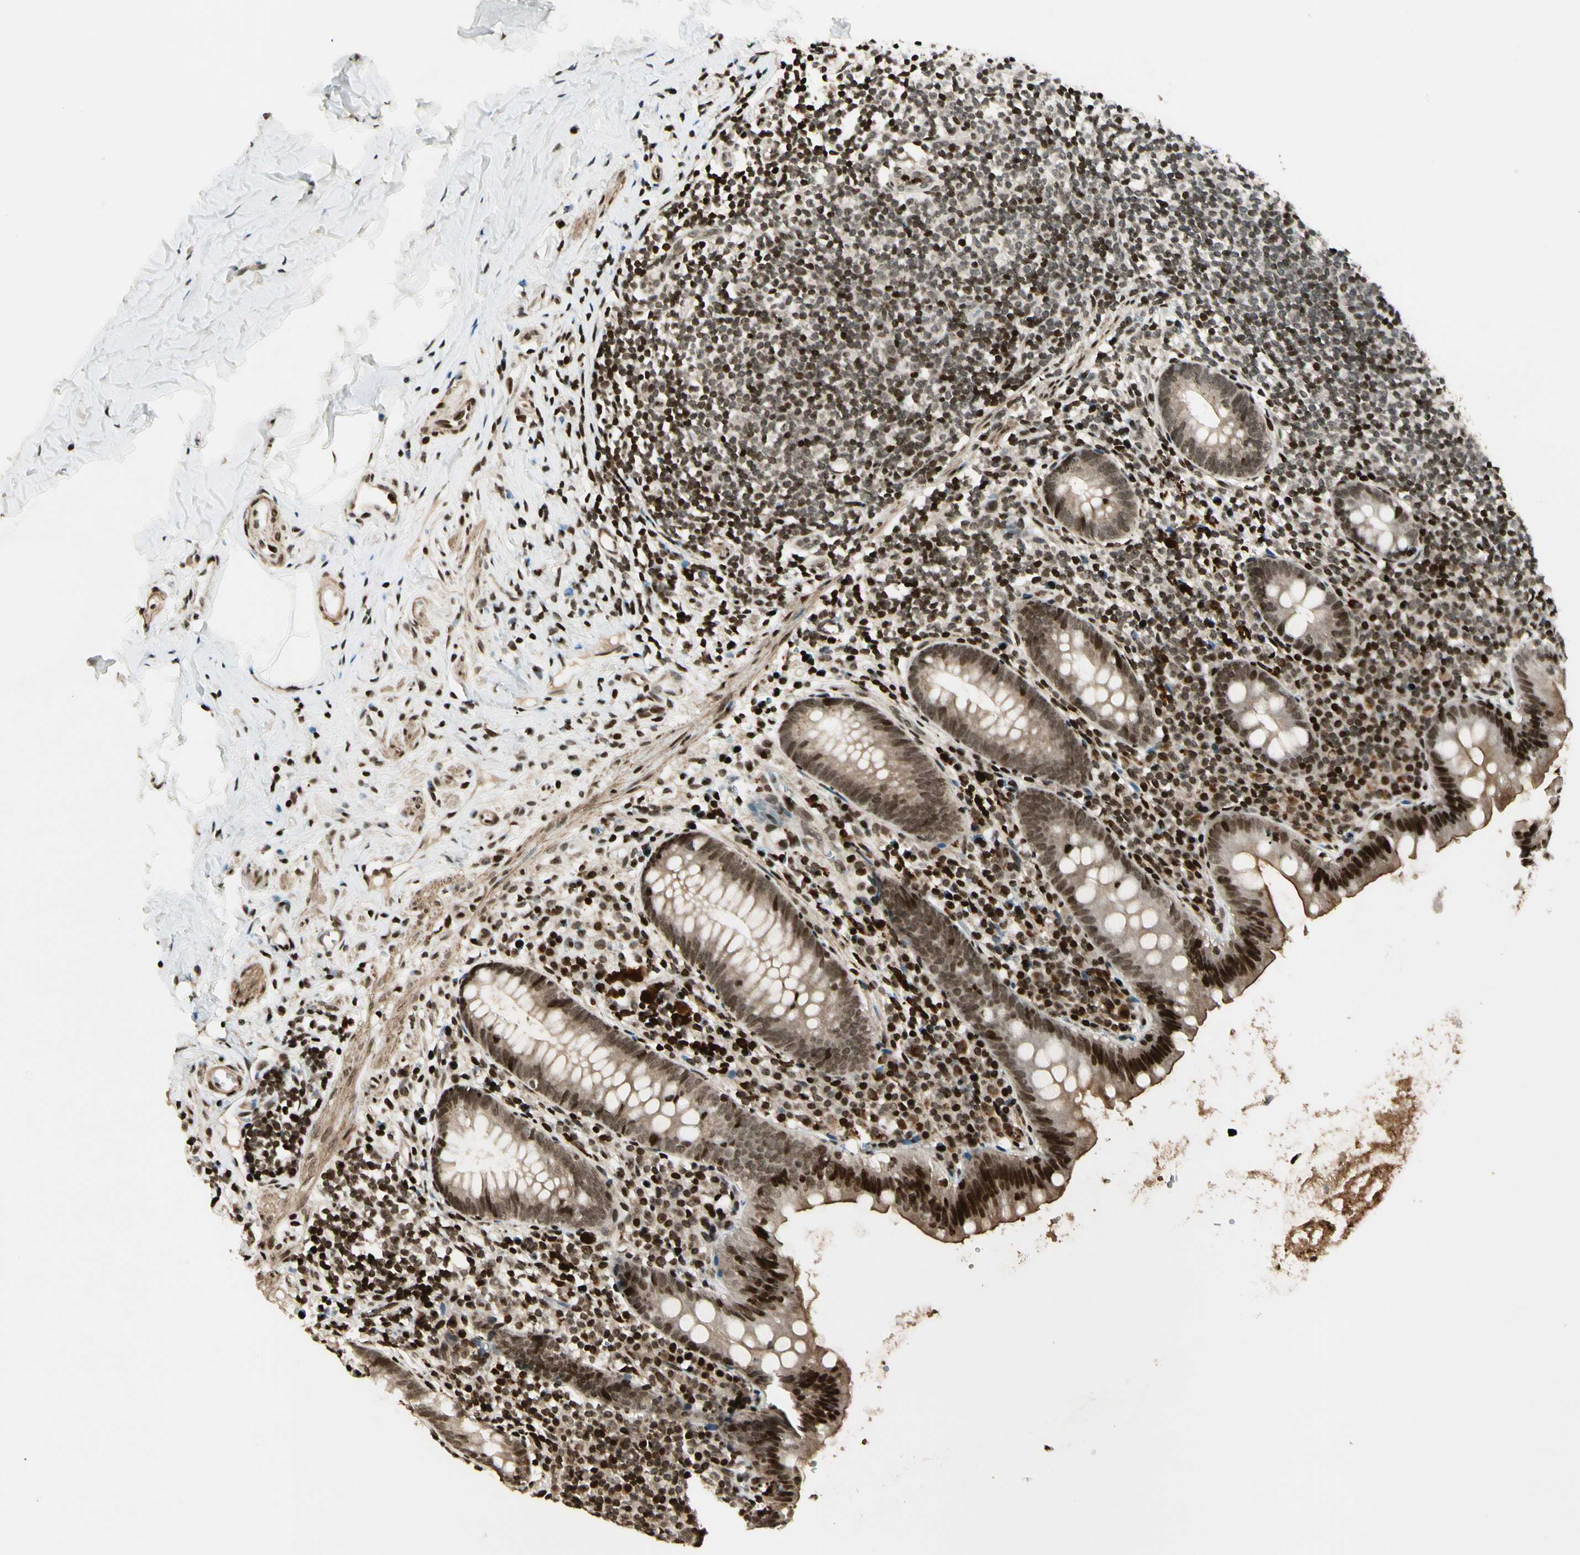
{"staining": {"intensity": "strong", "quantity": ">75%", "location": "nuclear"}, "tissue": "appendix", "cell_type": "Glandular cells", "image_type": "normal", "snomed": [{"axis": "morphology", "description": "Normal tissue, NOS"}, {"axis": "topography", "description": "Appendix"}], "caption": "Glandular cells show strong nuclear positivity in about >75% of cells in unremarkable appendix.", "gene": "TSHZ3", "patient": {"sex": "male", "age": 52}}